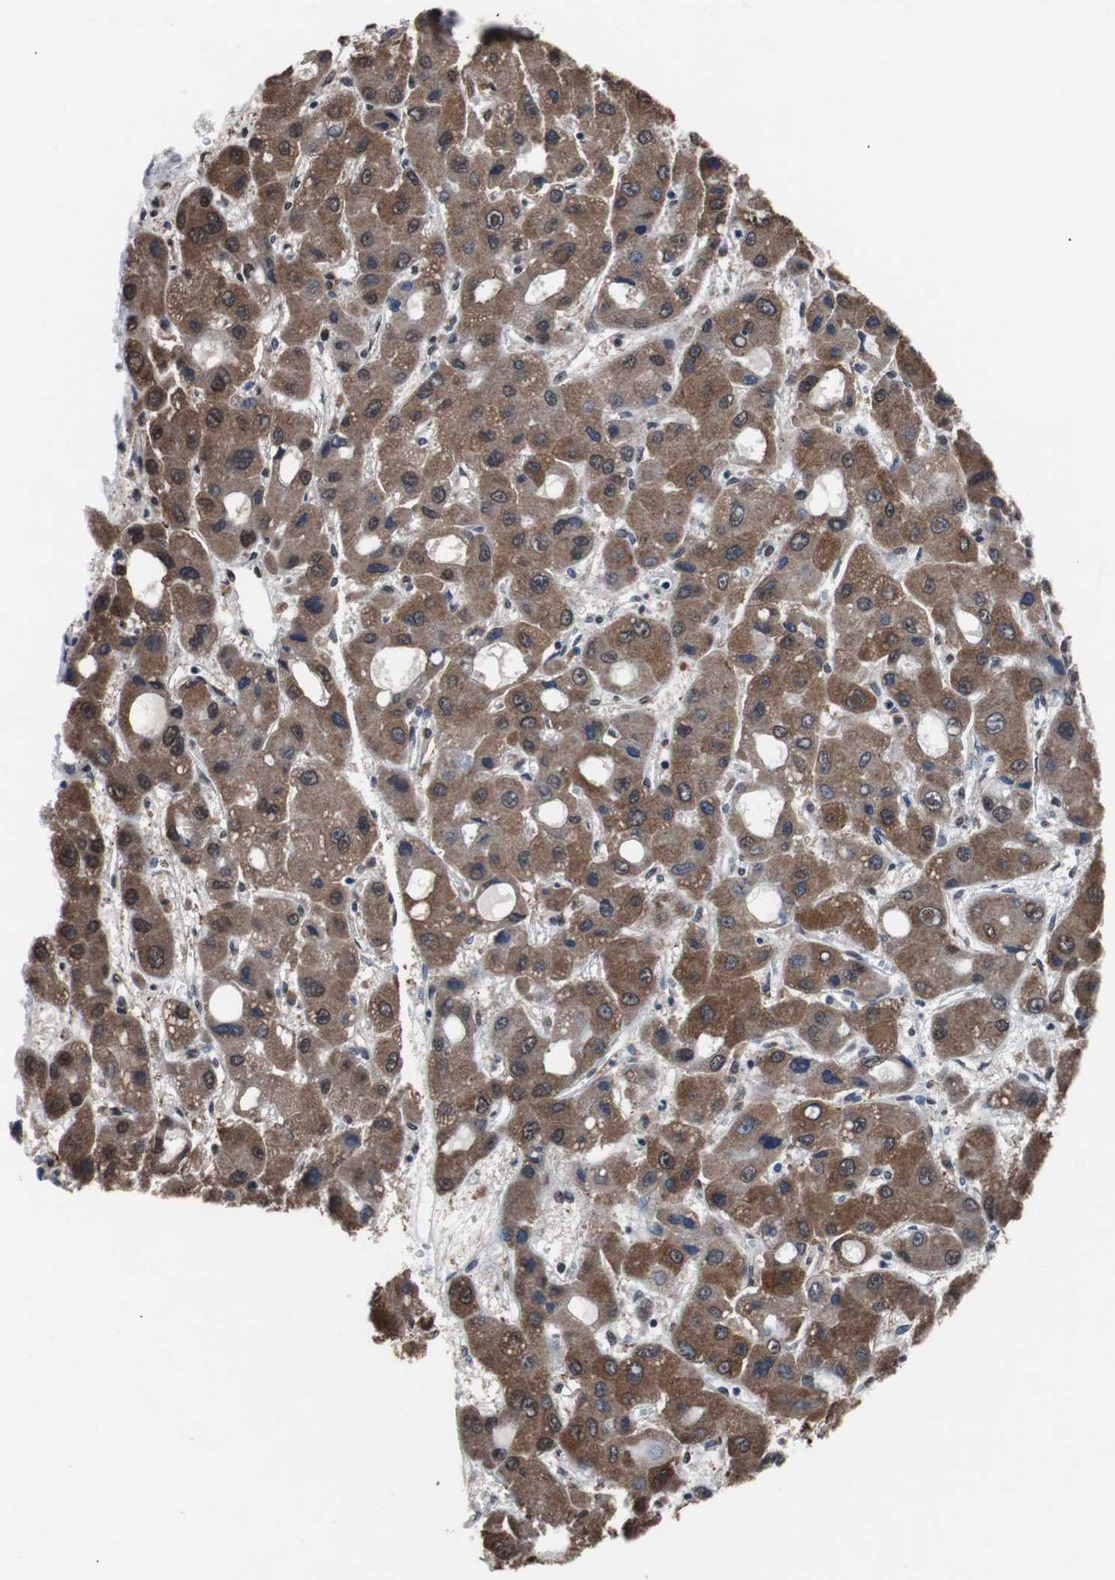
{"staining": {"intensity": "moderate", "quantity": ">75%", "location": "cytoplasmic/membranous"}, "tissue": "liver cancer", "cell_type": "Tumor cells", "image_type": "cancer", "snomed": [{"axis": "morphology", "description": "Carcinoma, Hepatocellular, NOS"}, {"axis": "topography", "description": "Liver"}], "caption": "A brown stain labels moderate cytoplasmic/membranous positivity of a protein in liver cancer (hepatocellular carcinoma) tumor cells.", "gene": "MED27", "patient": {"sex": "male", "age": 55}}